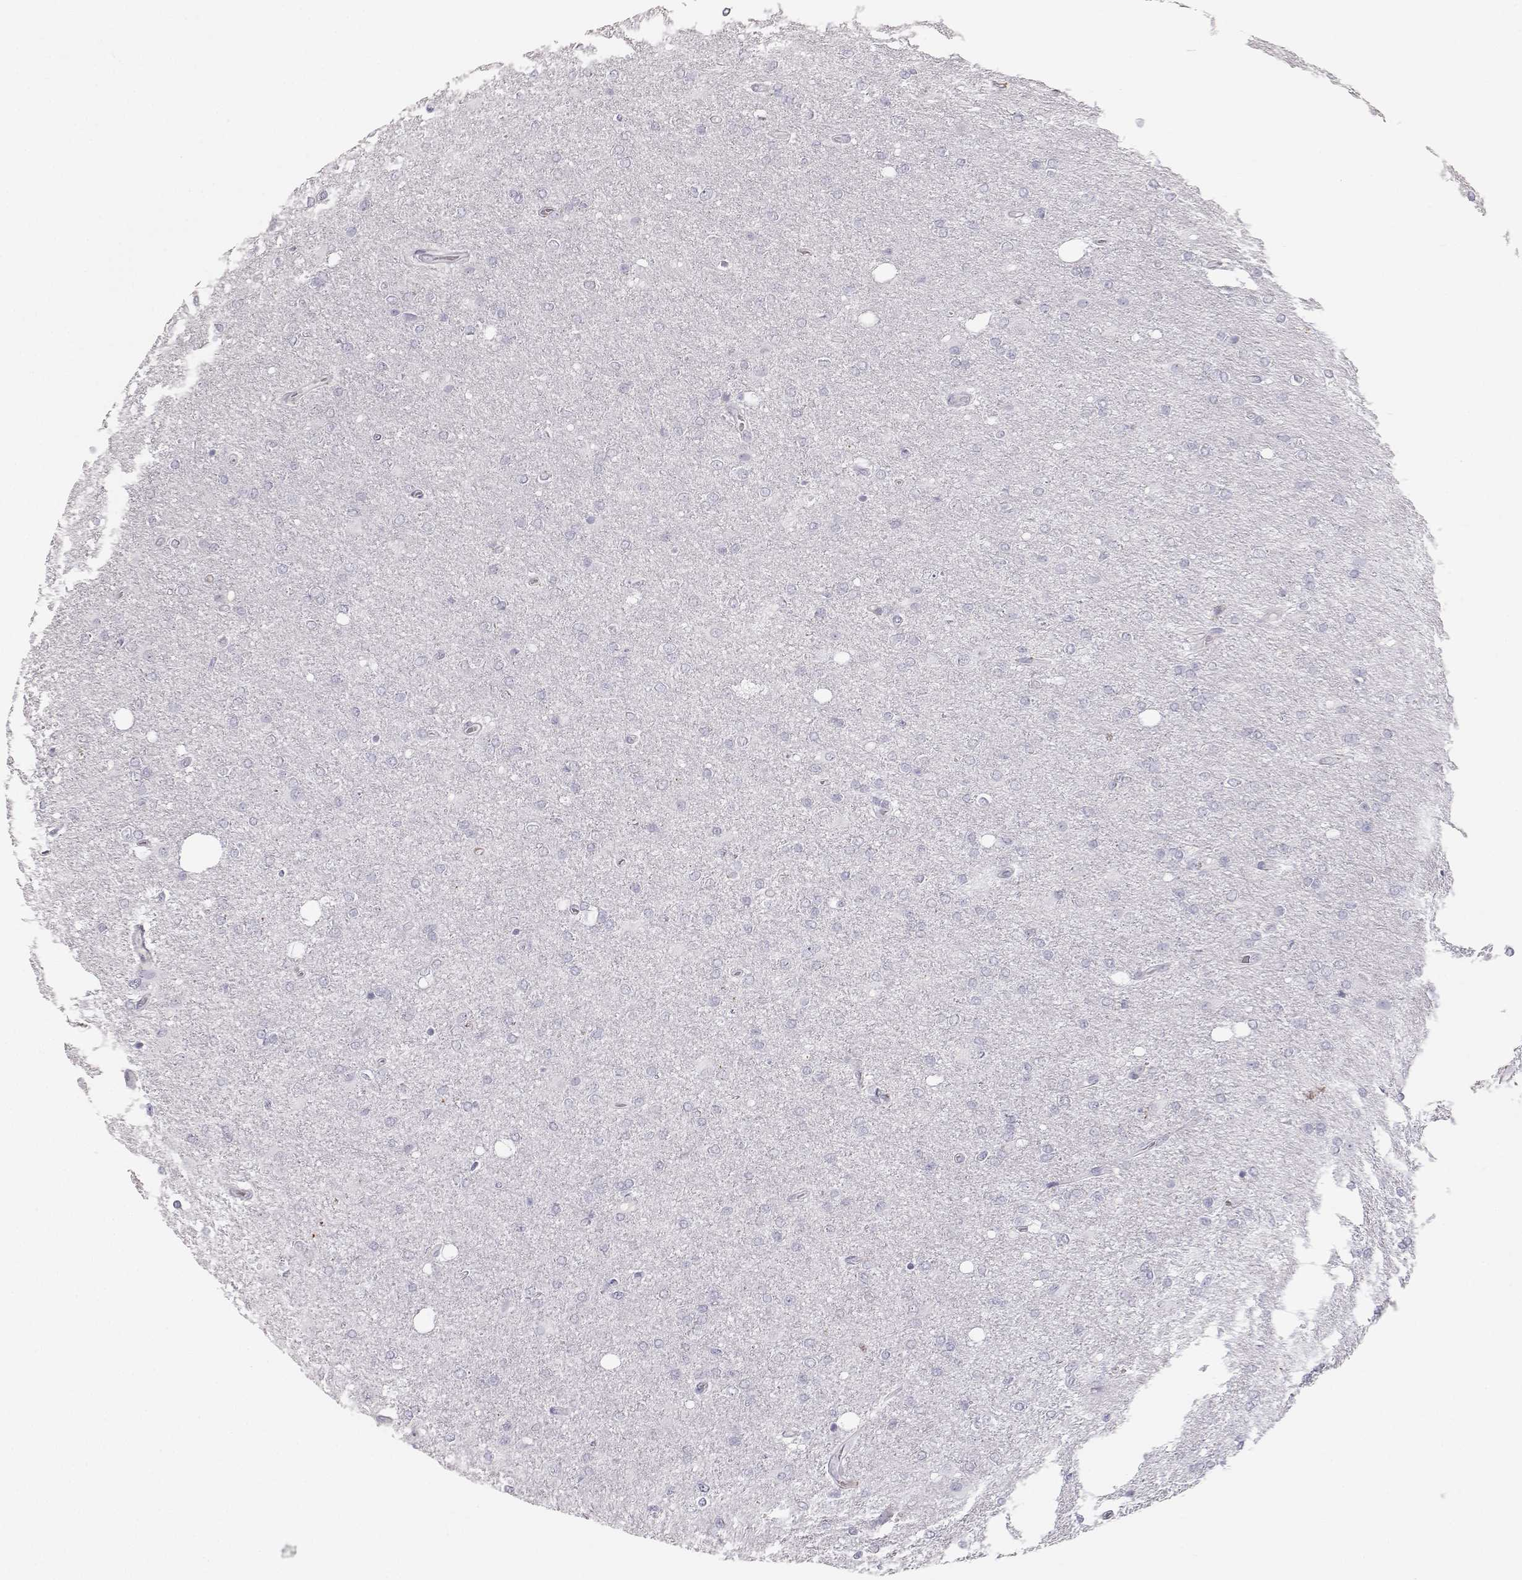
{"staining": {"intensity": "negative", "quantity": "none", "location": "none"}, "tissue": "glioma", "cell_type": "Tumor cells", "image_type": "cancer", "snomed": [{"axis": "morphology", "description": "Glioma, malignant, High grade"}, {"axis": "topography", "description": "Cerebral cortex"}], "caption": "High magnification brightfield microscopy of malignant high-grade glioma stained with DAB (3,3'-diaminobenzidine) (brown) and counterstained with hematoxylin (blue): tumor cells show no significant expression.", "gene": "KRTAP16-1", "patient": {"sex": "male", "age": 70}}